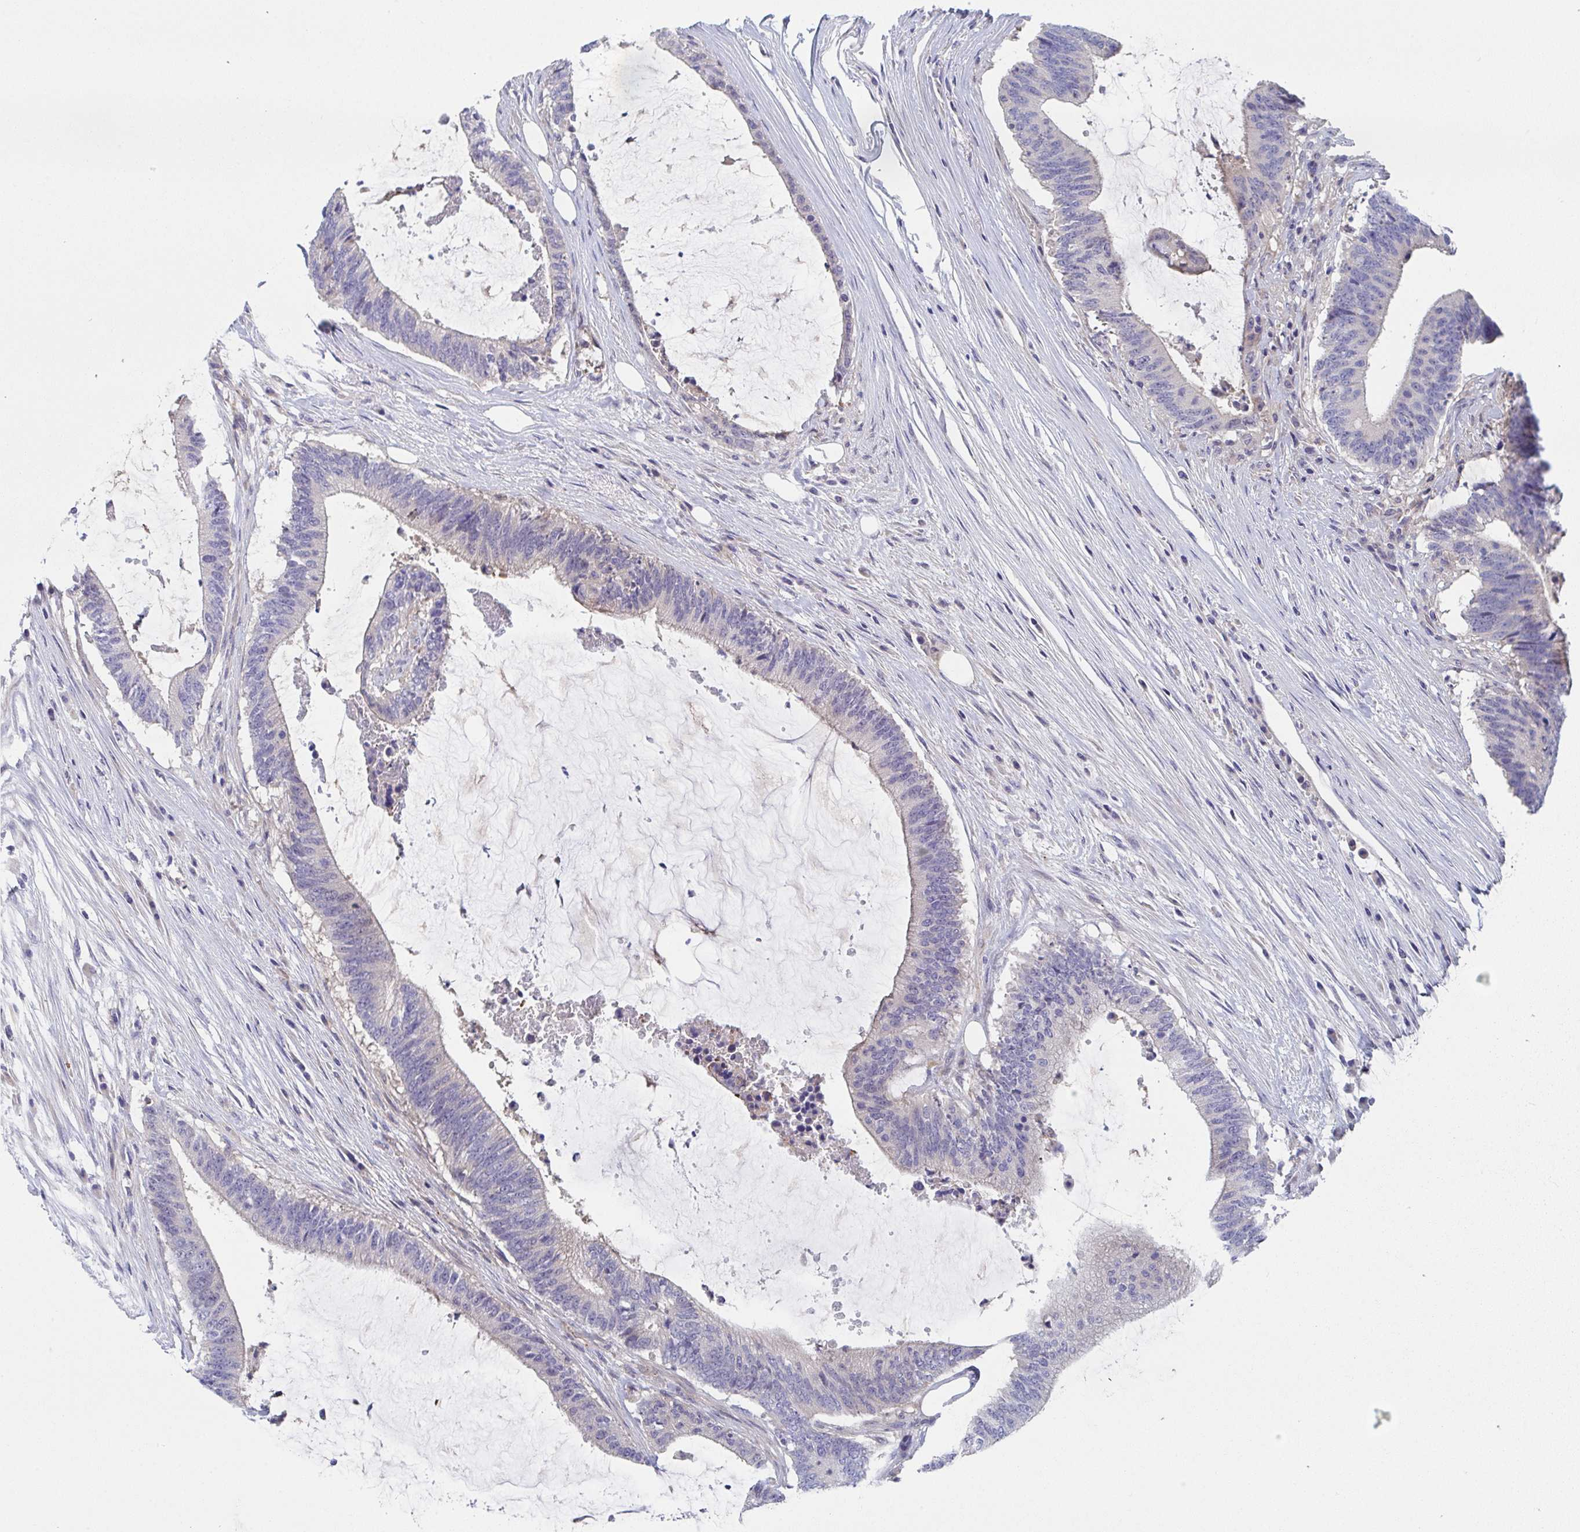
{"staining": {"intensity": "negative", "quantity": "none", "location": "none"}, "tissue": "colorectal cancer", "cell_type": "Tumor cells", "image_type": "cancer", "snomed": [{"axis": "morphology", "description": "Adenocarcinoma, NOS"}, {"axis": "topography", "description": "Colon"}], "caption": "Immunohistochemistry (IHC) micrograph of colorectal cancer (adenocarcinoma) stained for a protein (brown), which exhibits no positivity in tumor cells.", "gene": "P2RX3", "patient": {"sex": "female", "age": 43}}